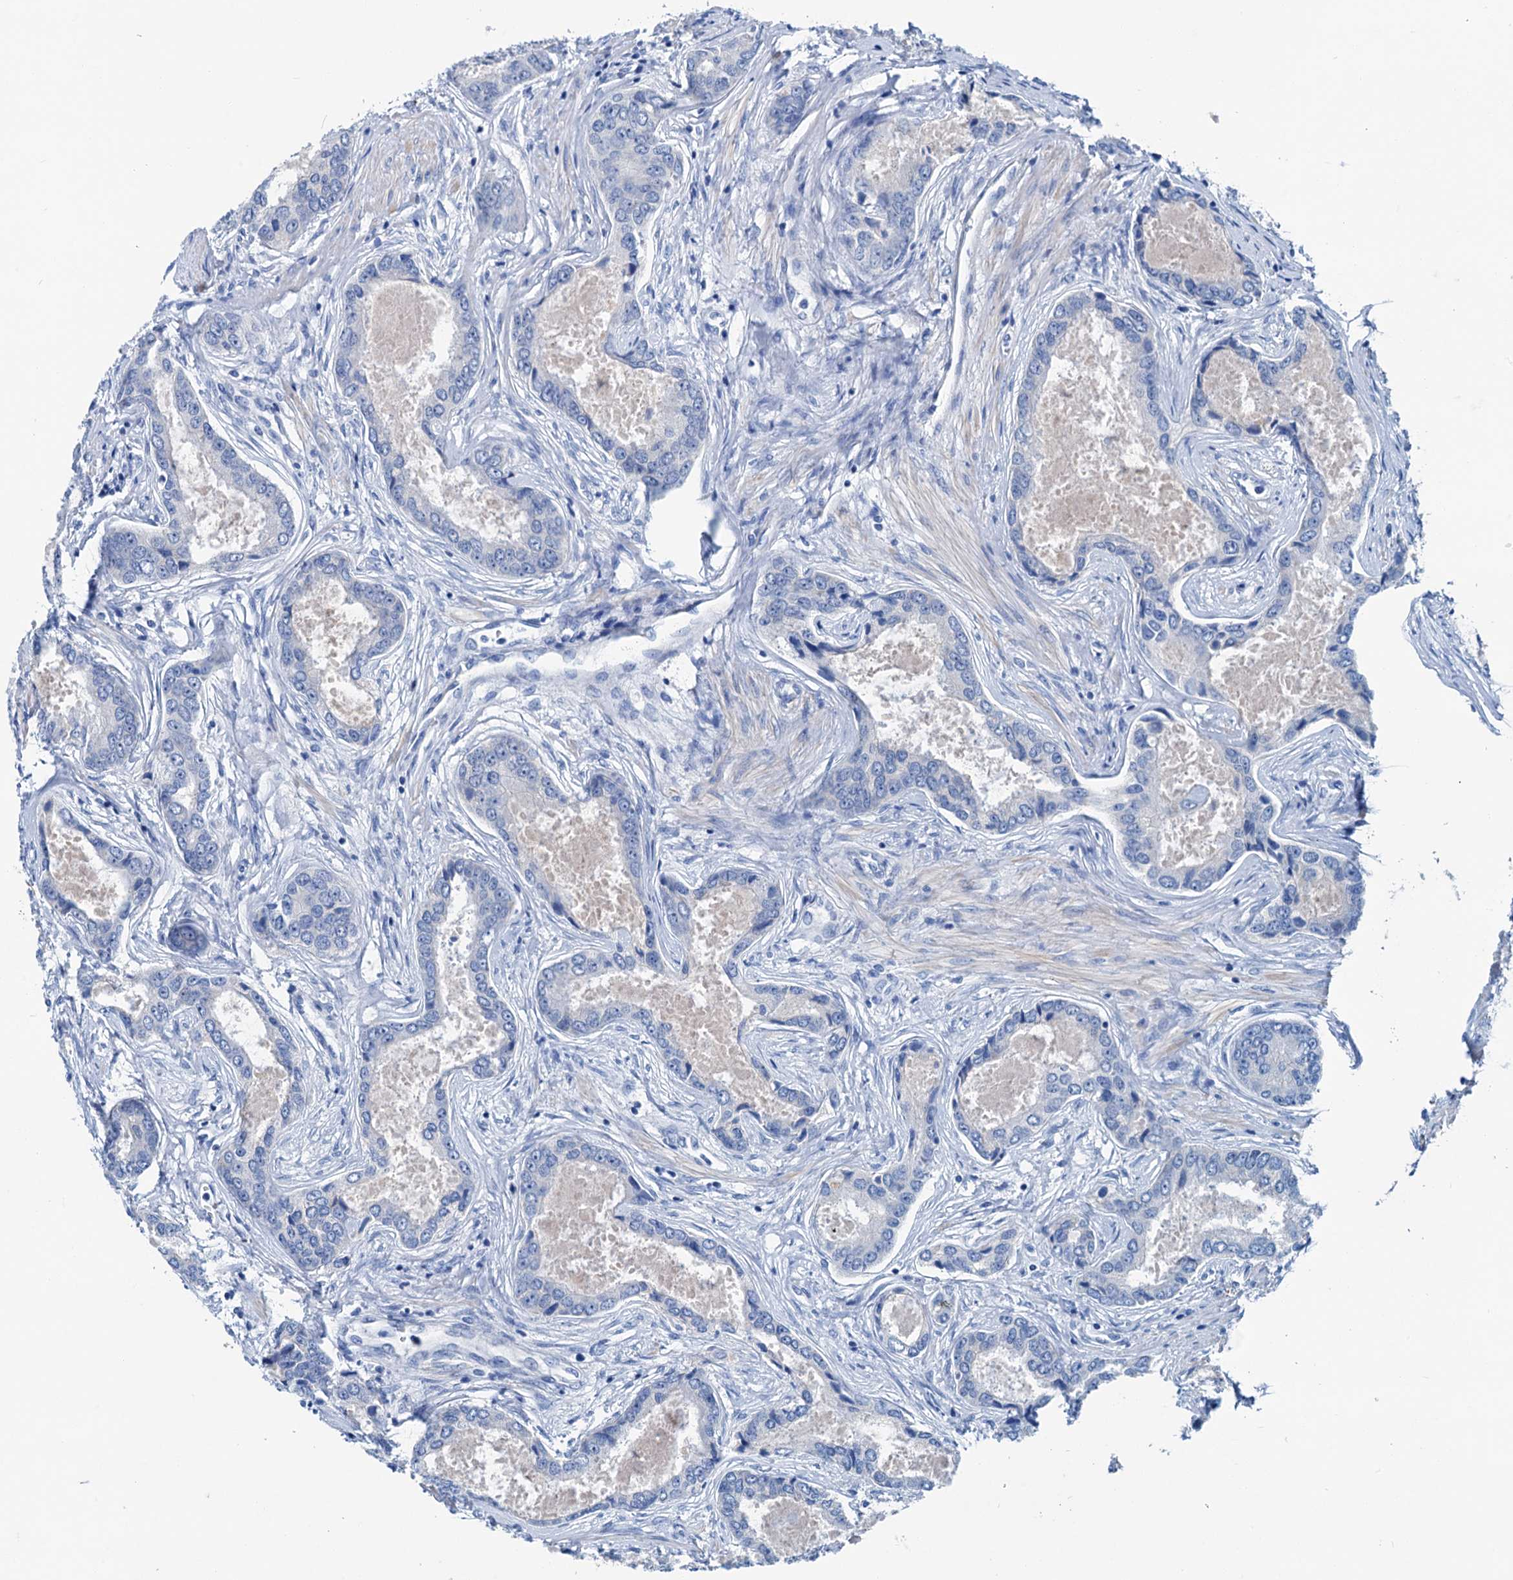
{"staining": {"intensity": "negative", "quantity": "none", "location": "none"}, "tissue": "prostate cancer", "cell_type": "Tumor cells", "image_type": "cancer", "snomed": [{"axis": "morphology", "description": "Adenocarcinoma, Low grade"}, {"axis": "topography", "description": "Prostate"}], "caption": "Human prostate cancer (low-grade adenocarcinoma) stained for a protein using immunohistochemistry demonstrates no positivity in tumor cells.", "gene": "KNDC1", "patient": {"sex": "male", "age": 68}}